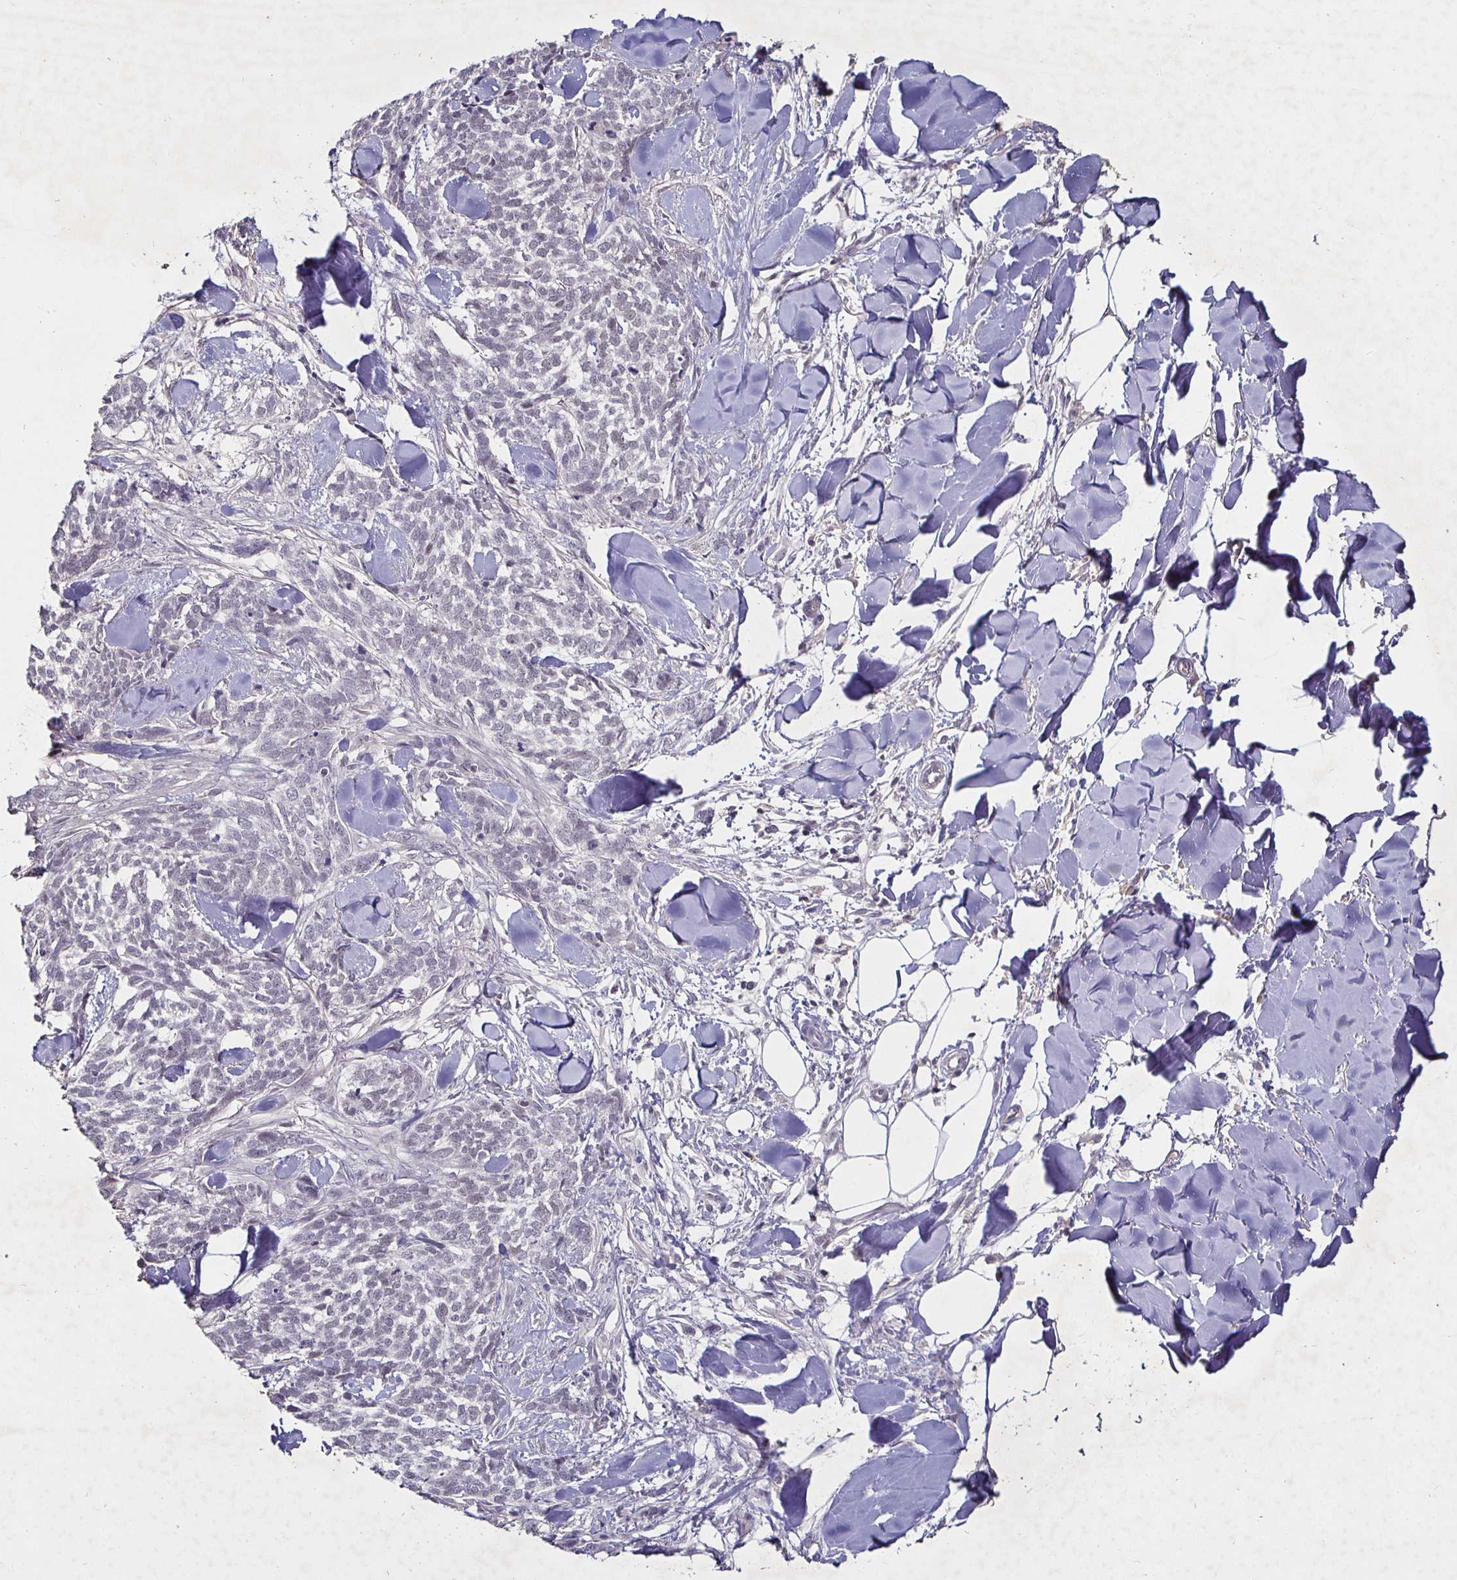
{"staining": {"intensity": "negative", "quantity": "none", "location": "none"}, "tissue": "skin cancer", "cell_type": "Tumor cells", "image_type": "cancer", "snomed": [{"axis": "morphology", "description": "Basal cell carcinoma"}, {"axis": "topography", "description": "Skin"}], "caption": "Skin basal cell carcinoma was stained to show a protein in brown. There is no significant positivity in tumor cells.", "gene": "MLH1", "patient": {"sex": "female", "age": 59}}